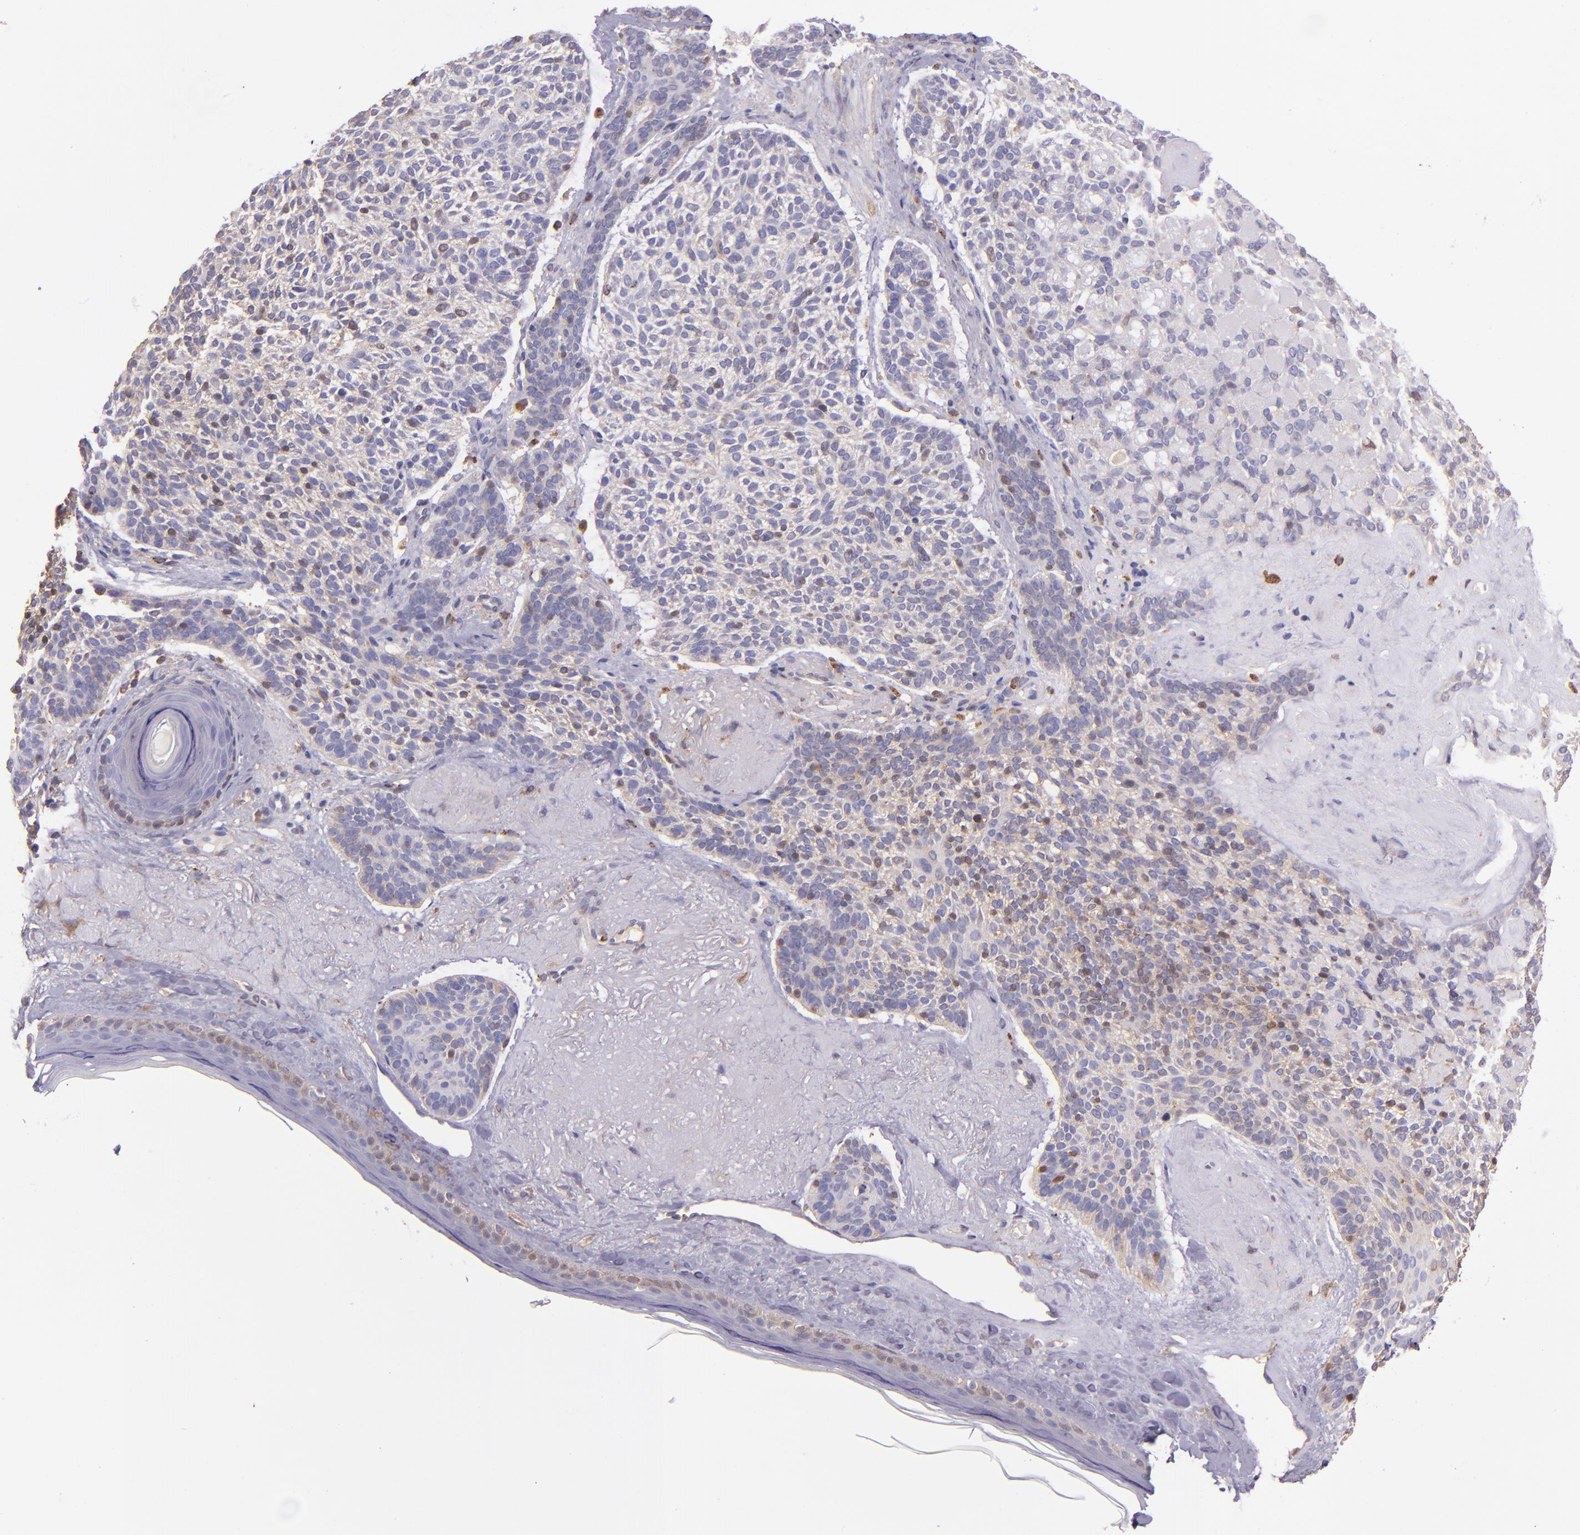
{"staining": {"intensity": "weak", "quantity": "25%-75%", "location": "cytoplasmic/membranous"}, "tissue": "skin cancer", "cell_type": "Tumor cells", "image_type": "cancer", "snomed": [{"axis": "morphology", "description": "Normal tissue, NOS"}, {"axis": "morphology", "description": "Basal cell carcinoma"}, {"axis": "topography", "description": "Skin"}], "caption": "Skin basal cell carcinoma stained for a protein reveals weak cytoplasmic/membranous positivity in tumor cells.", "gene": "WASHC1", "patient": {"sex": "female", "age": 70}}